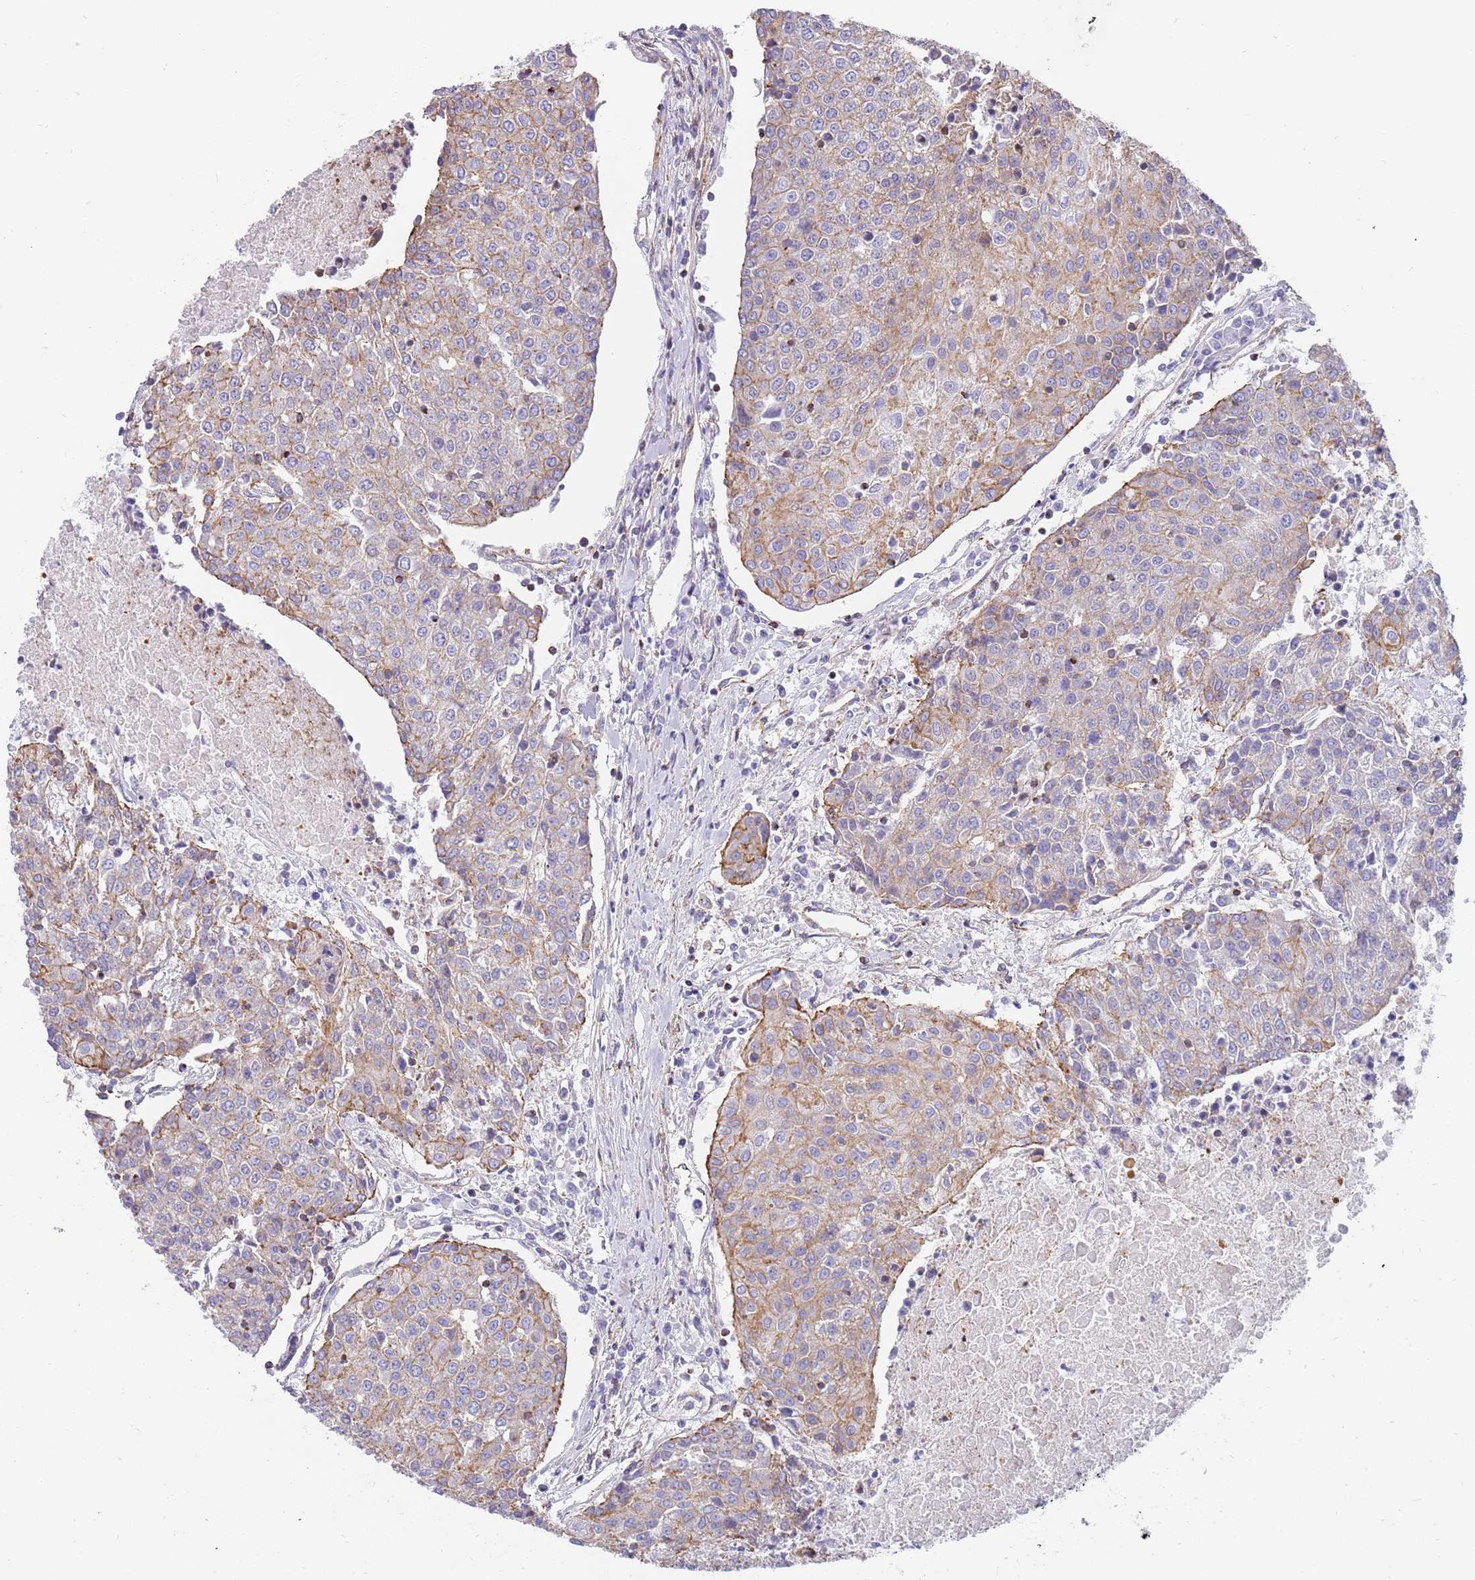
{"staining": {"intensity": "weak", "quantity": "<25%", "location": "cytoplasmic/membranous"}, "tissue": "urothelial cancer", "cell_type": "Tumor cells", "image_type": "cancer", "snomed": [{"axis": "morphology", "description": "Urothelial carcinoma, High grade"}, {"axis": "topography", "description": "Urinary bladder"}], "caption": "IHC photomicrograph of neoplastic tissue: human urothelial cancer stained with DAB shows no significant protein expression in tumor cells. (DAB (3,3'-diaminobenzidine) IHC visualized using brightfield microscopy, high magnification).", "gene": "GFRAL", "patient": {"sex": "female", "age": 85}}